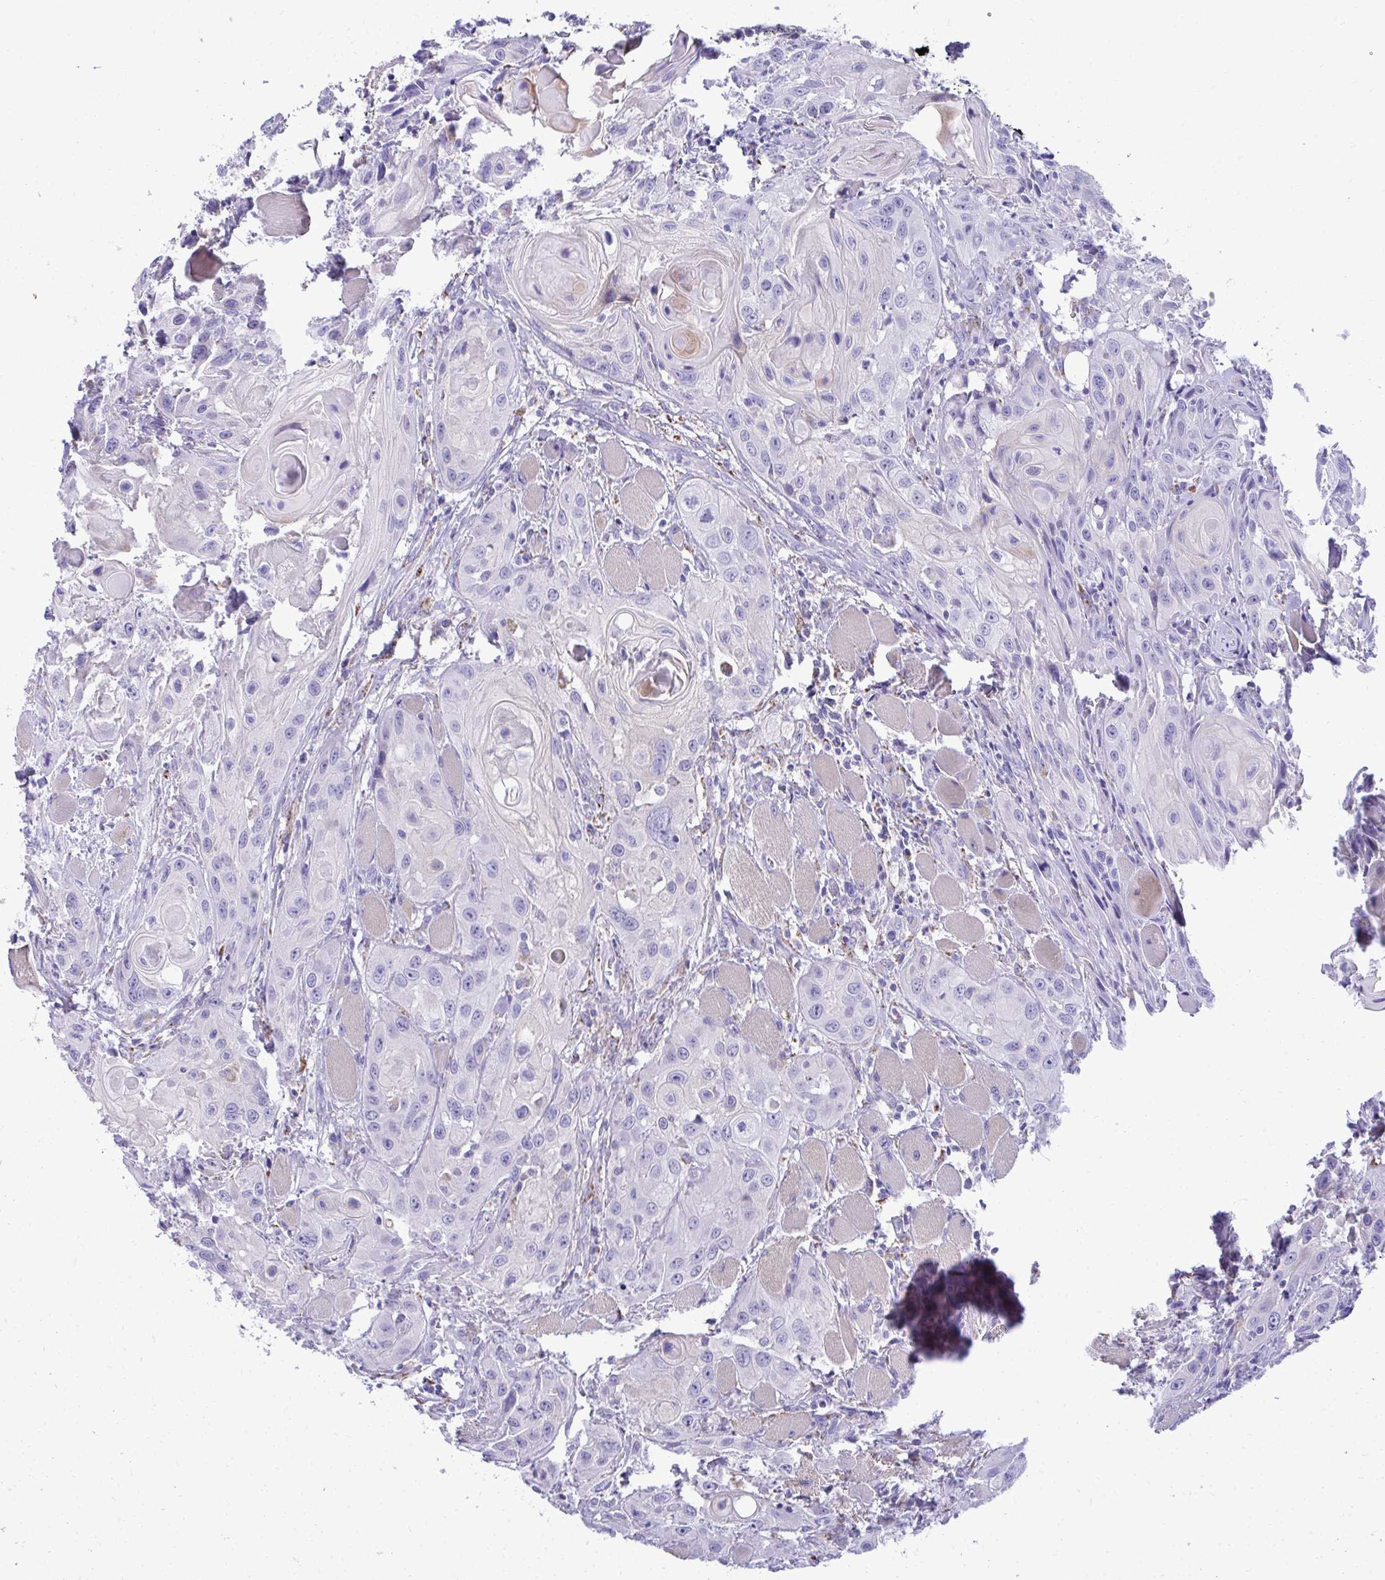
{"staining": {"intensity": "negative", "quantity": "none", "location": "none"}, "tissue": "head and neck cancer", "cell_type": "Tumor cells", "image_type": "cancer", "snomed": [{"axis": "morphology", "description": "Squamous cell carcinoma, NOS"}, {"axis": "topography", "description": "Oral tissue"}, {"axis": "topography", "description": "Head-Neck"}], "caption": "DAB (3,3'-diaminobenzidine) immunohistochemical staining of squamous cell carcinoma (head and neck) displays no significant positivity in tumor cells. Nuclei are stained in blue.", "gene": "AIG1", "patient": {"sex": "male", "age": 58}}